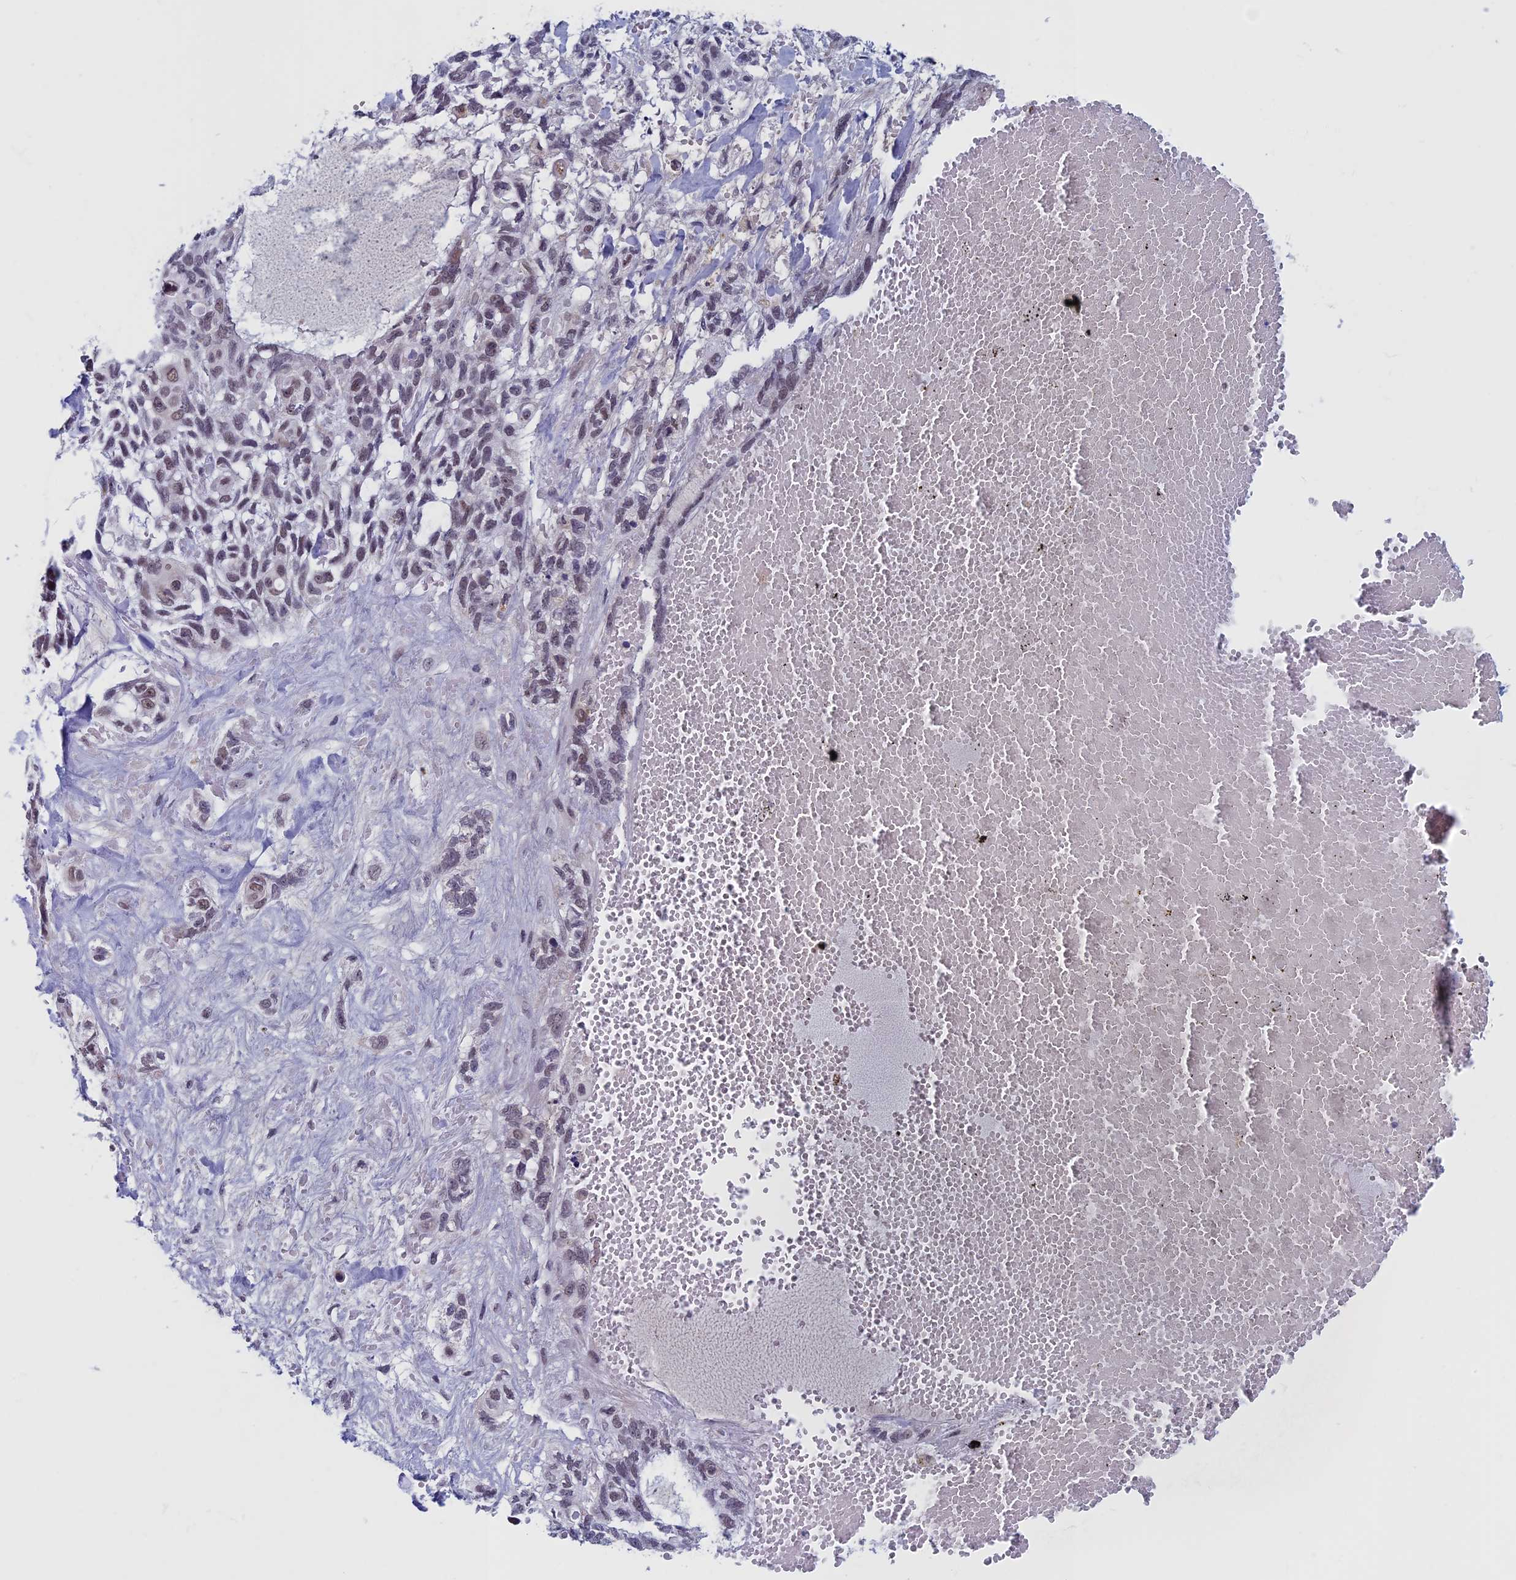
{"staining": {"intensity": "moderate", "quantity": "<25%", "location": "cytoplasmic/membranous,nuclear"}, "tissue": "skin cancer", "cell_type": "Tumor cells", "image_type": "cancer", "snomed": [{"axis": "morphology", "description": "Basal cell carcinoma"}, {"axis": "topography", "description": "Skin"}], "caption": "Protein staining of basal cell carcinoma (skin) tissue displays moderate cytoplasmic/membranous and nuclear expression in about <25% of tumor cells.", "gene": "ASH2L", "patient": {"sex": "male", "age": 88}}